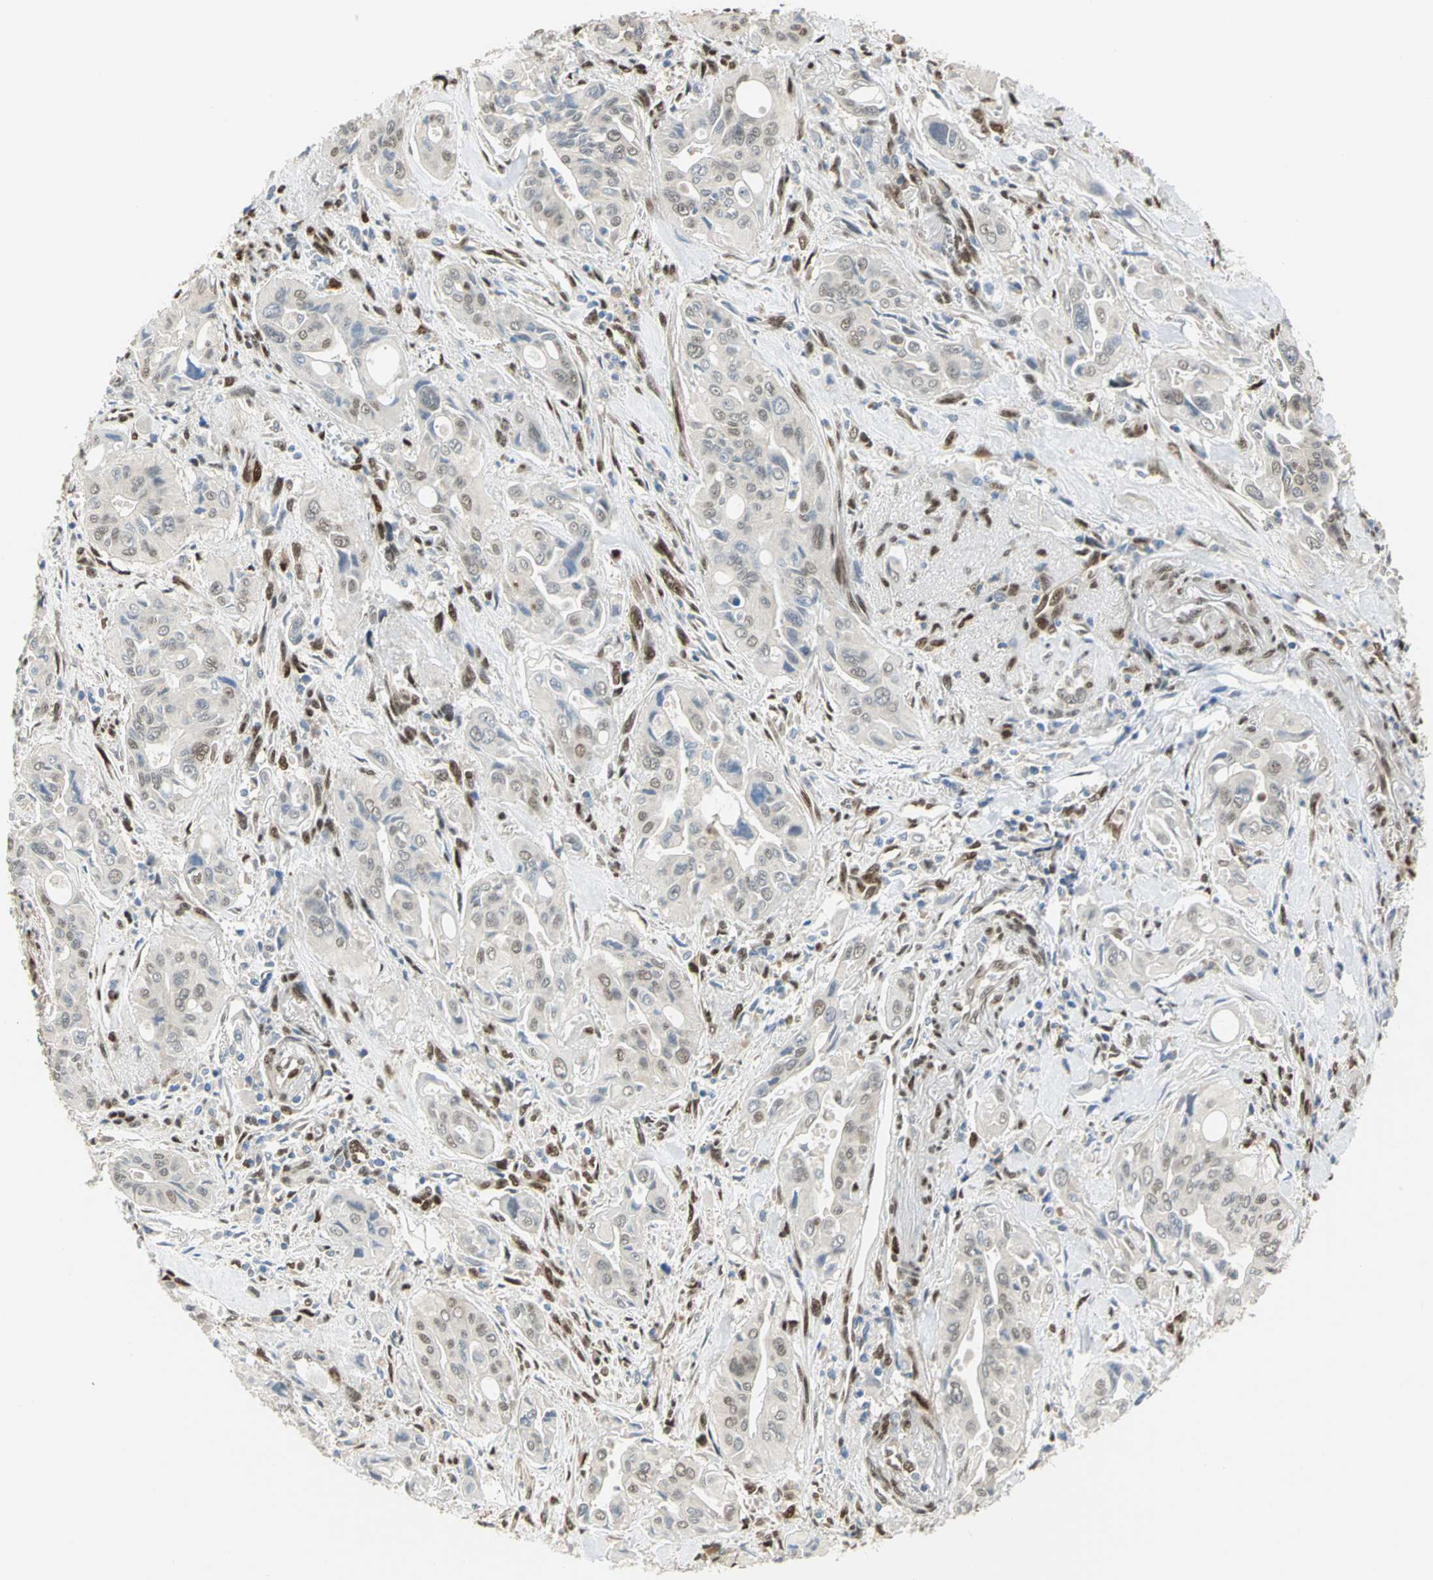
{"staining": {"intensity": "weak", "quantity": "<25%", "location": "cytoplasmic/membranous,nuclear"}, "tissue": "pancreatic cancer", "cell_type": "Tumor cells", "image_type": "cancer", "snomed": [{"axis": "morphology", "description": "Adenocarcinoma, NOS"}, {"axis": "topography", "description": "Pancreas"}], "caption": "Micrograph shows no significant protein staining in tumor cells of pancreatic cancer (adenocarcinoma).", "gene": "RBFOX2", "patient": {"sex": "male", "age": 77}}